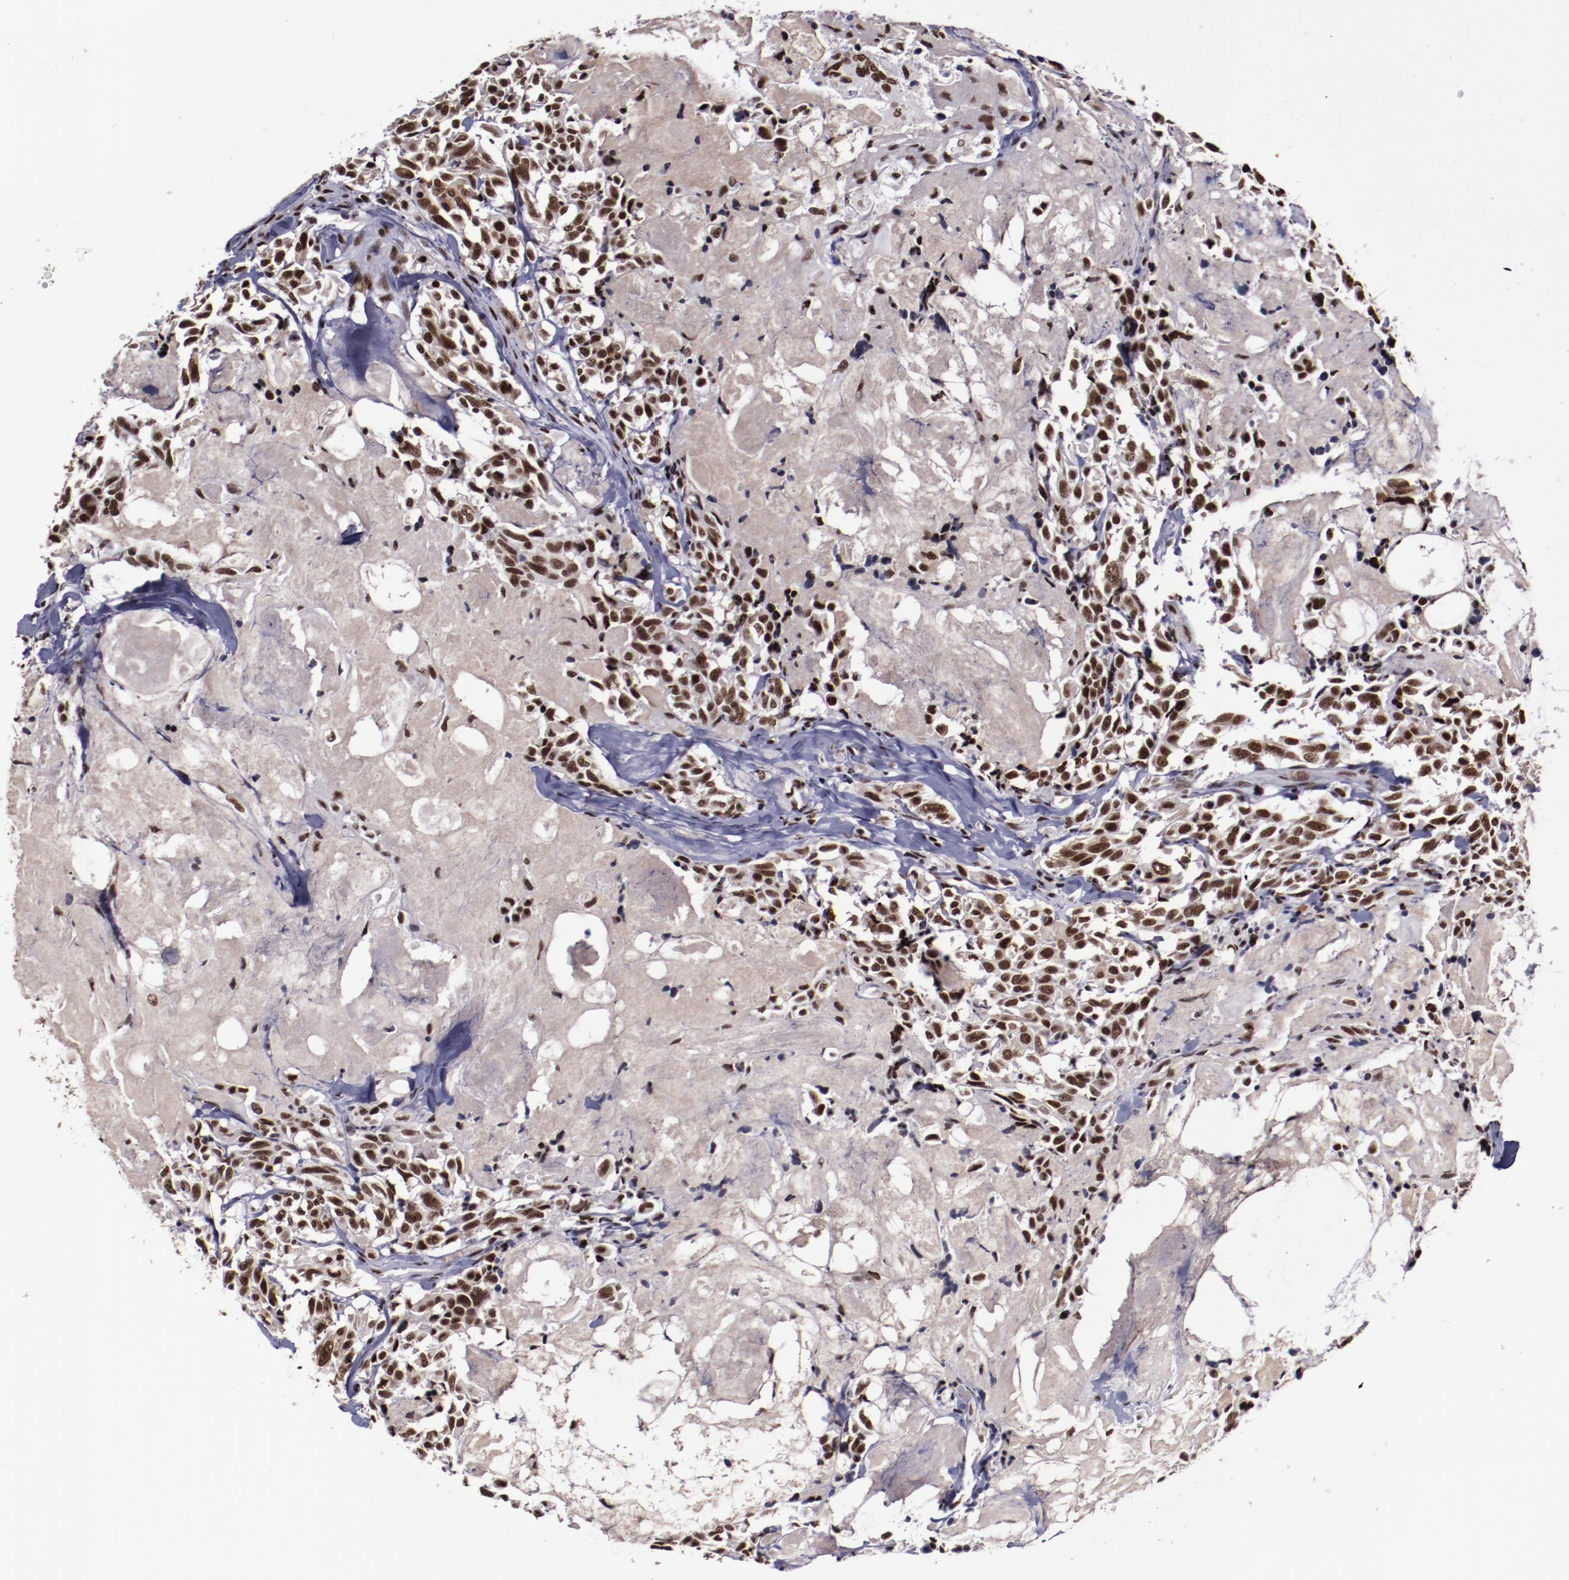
{"staining": {"intensity": "strong", "quantity": ">75%", "location": "nuclear"}, "tissue": "thyroid cancer", "cell_type": "Tumor cells", "image_type": "cancer", "snomed": [{"axis": "morphology", "description": "Carcinoma, NOS"}, {"axis": "morphology", "description": "Carcinoid, malignant, NOS"}, {"axis": "topography", "description": "Thyroid gland"}], "caption": "The immunohistochemical stain labels strong nuclear positivity in tumor cells of thyroid cancer tissue. (brown staining indicates protein expression, while blue staining denotes nuclei).", "gene": "ERH", "patient": {"sex": "male", "age": 33}}